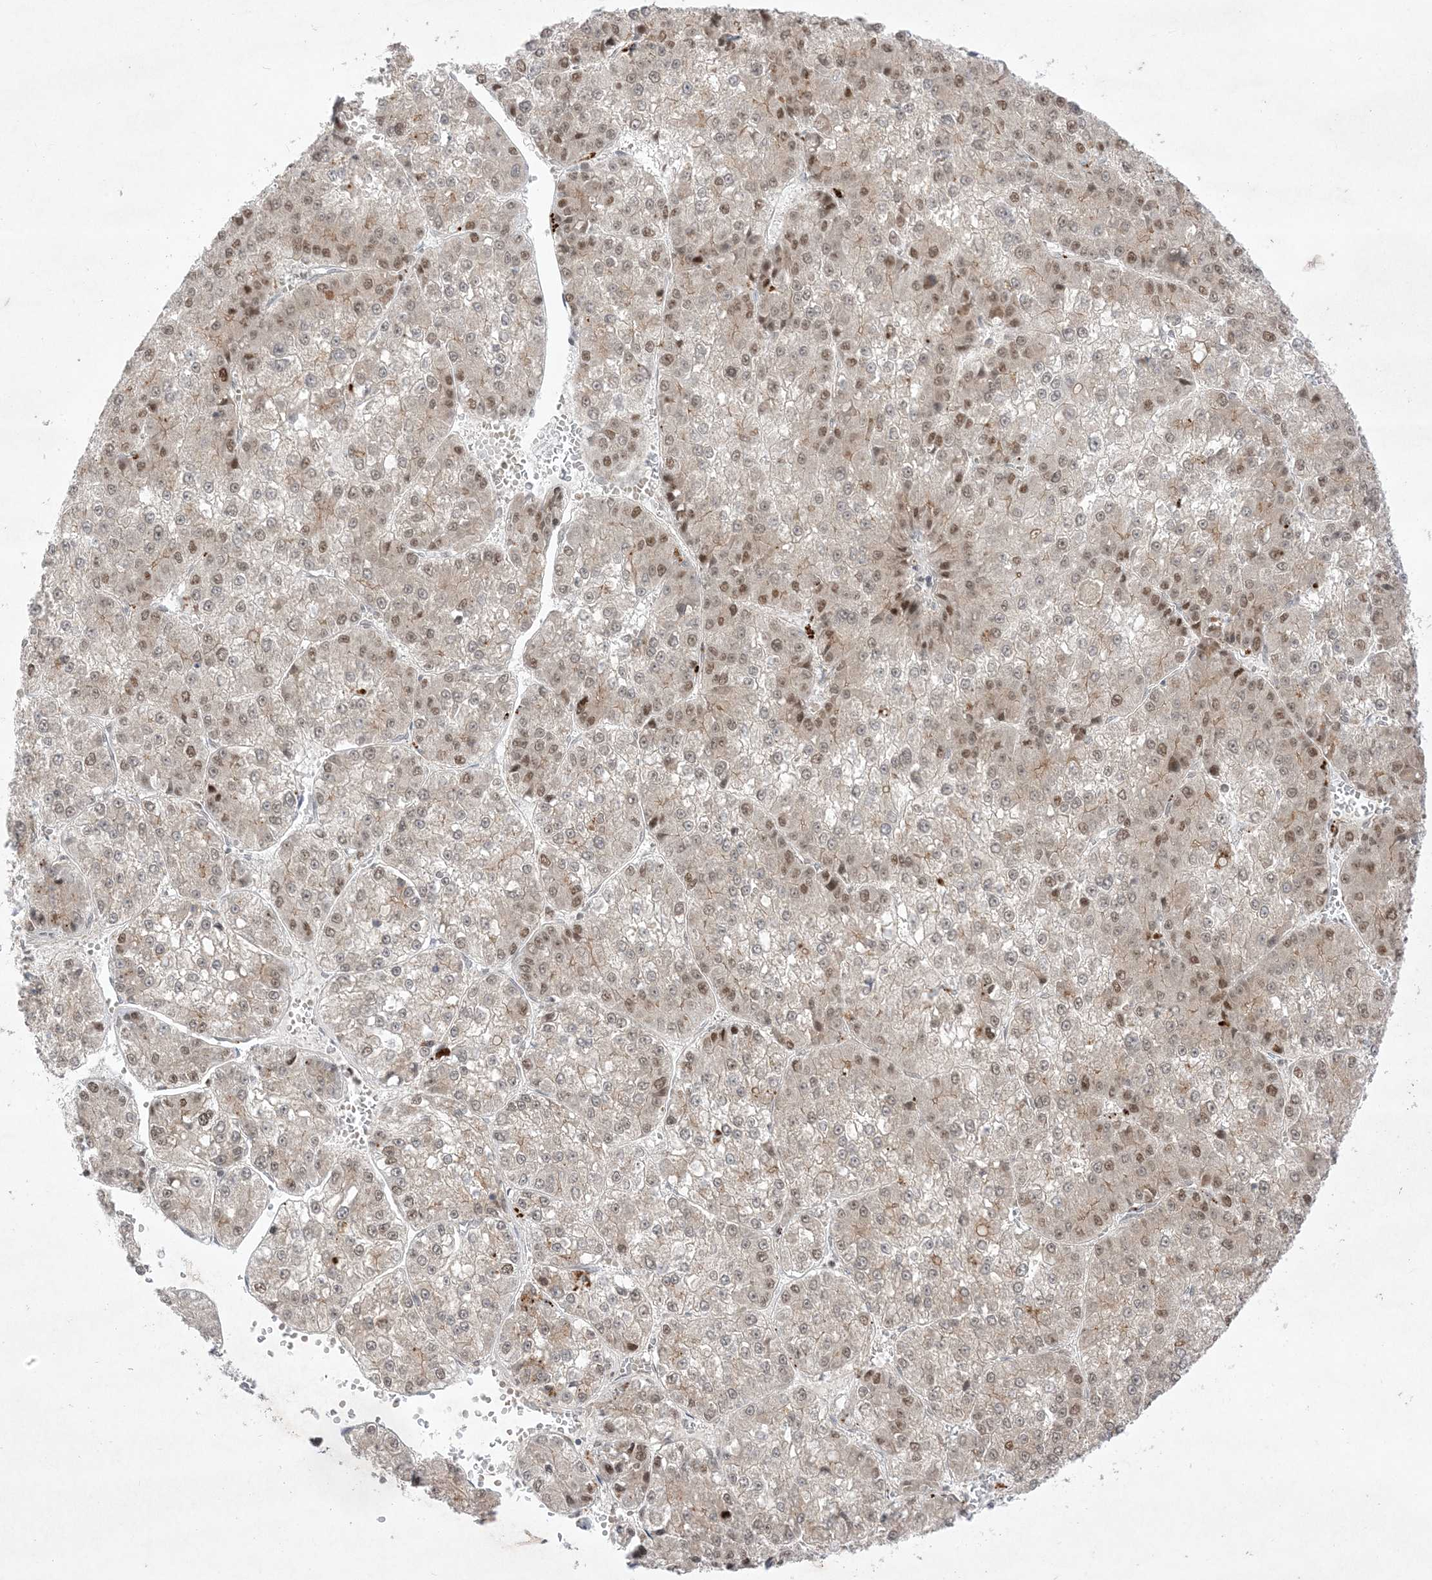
{"staining": {"intensity": "moderate", "quantity": "25%-75%", "location": "nuclear"}, "tissue": "liver cancer", "cell_type": "Tumor cells", "image_type": "cancer", "snomed": [{"axis": "morphology", "description": "Carcinoma, Hepatocellular, NOS"}, {"axis": "topography", "description": "Liver"}], "caption": "Human liver cancer (hepatocellular carcinoma) stained for a protein (brown) demonstrates moderate nuclear positive positivity in about 25%-75% of tumor cells.", "gene": "PTK6", "patient": {"sex": "female", "age": 73}}